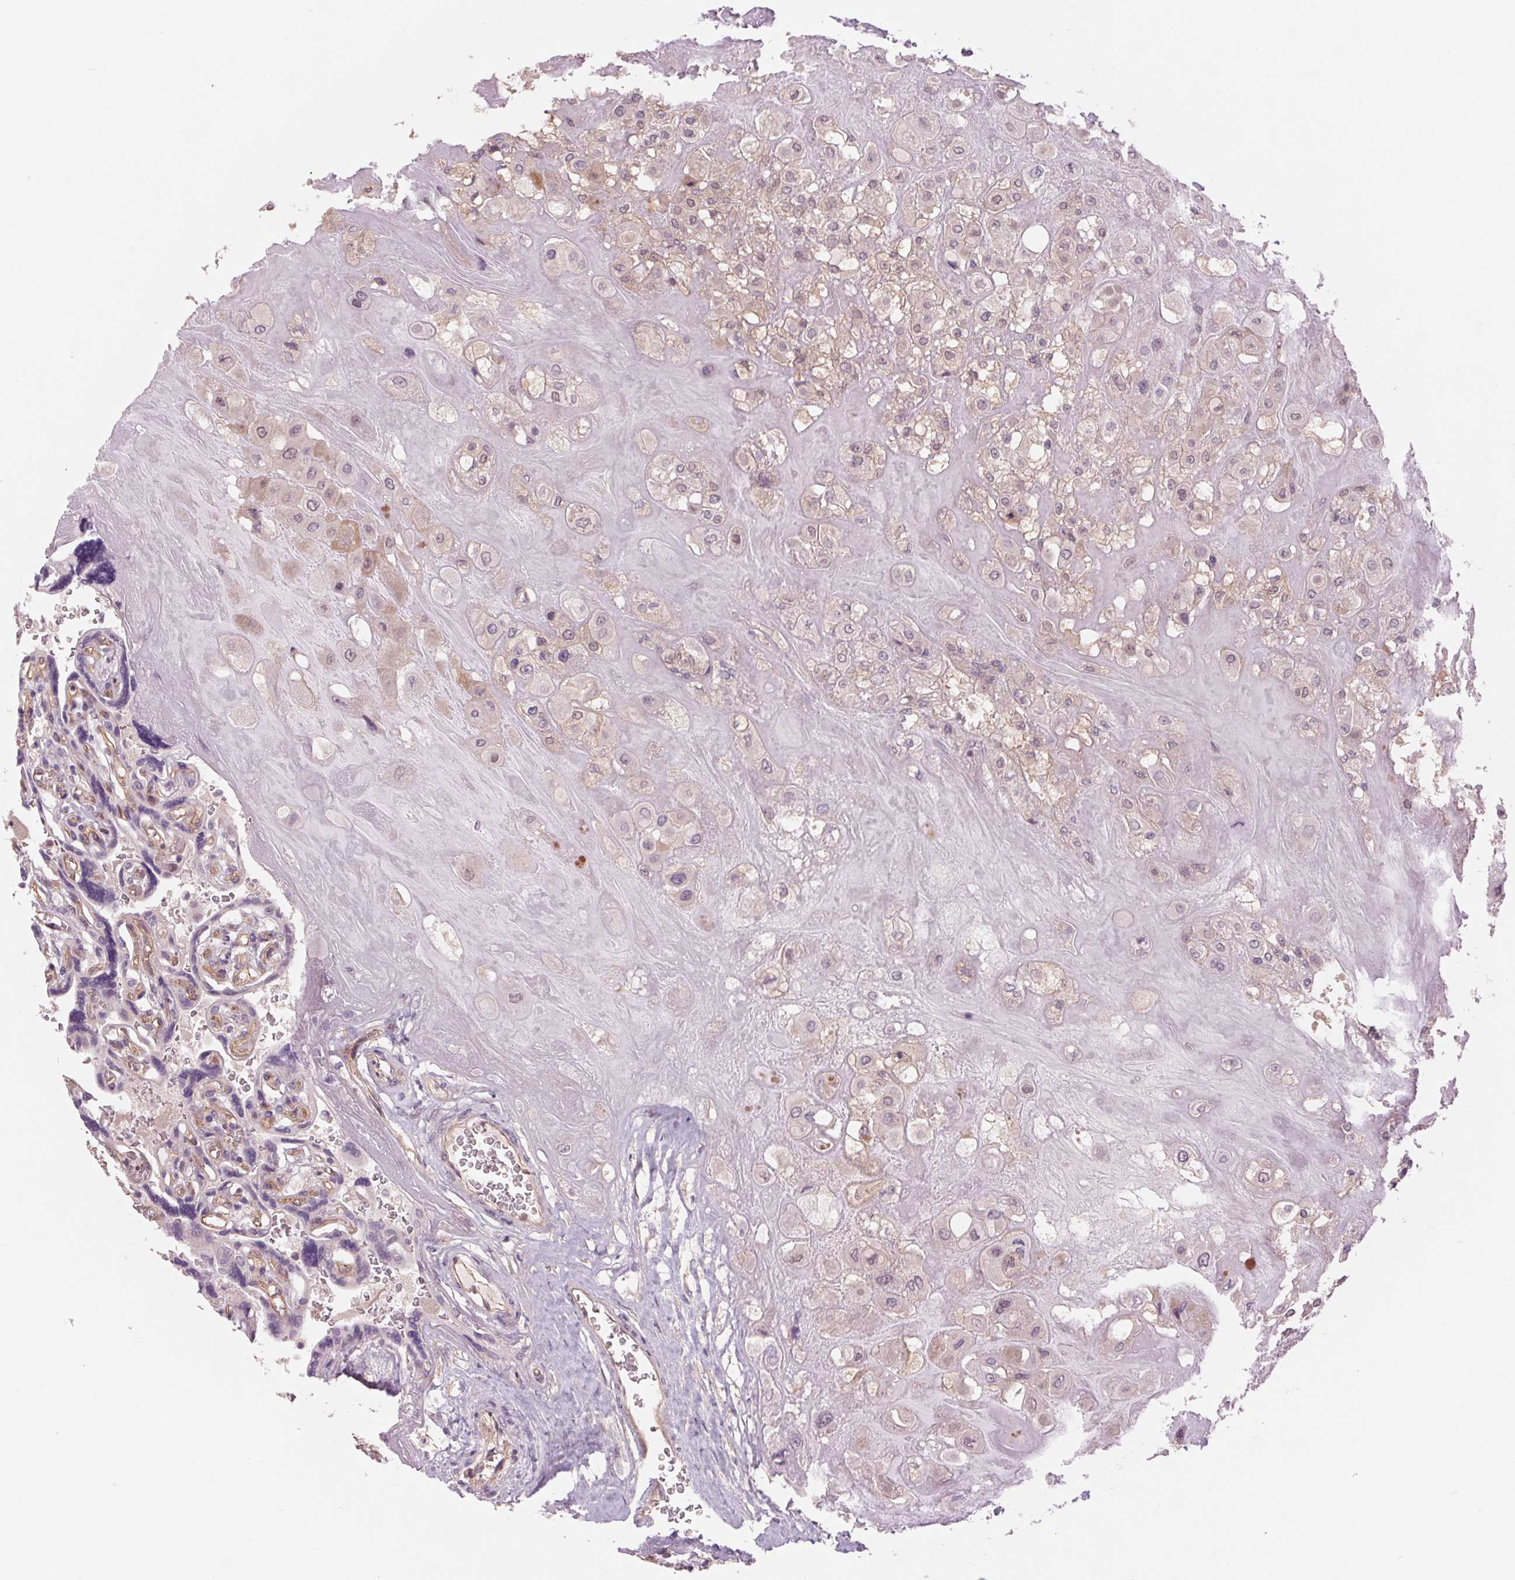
{"staining": {"intensity": "weak", "quantity": "<25%", "location": "cytoplasmic/membranous"}, "tissue": "placenta", "cell_type": "Decidual cells", "image_type": "normal", "snomed": [{"axis": "morphology", "description": "Normal tissue, NOS"}, {"axis": "topography", "description": "Placenta"}], "caption": "An immunohistochemistry (IHC) micrograph of benign placenta is shown. There is no staining in decidual cells of placenta.", "gene": "SH3RF2", "patient": {"sex": "female", "age": 32}}